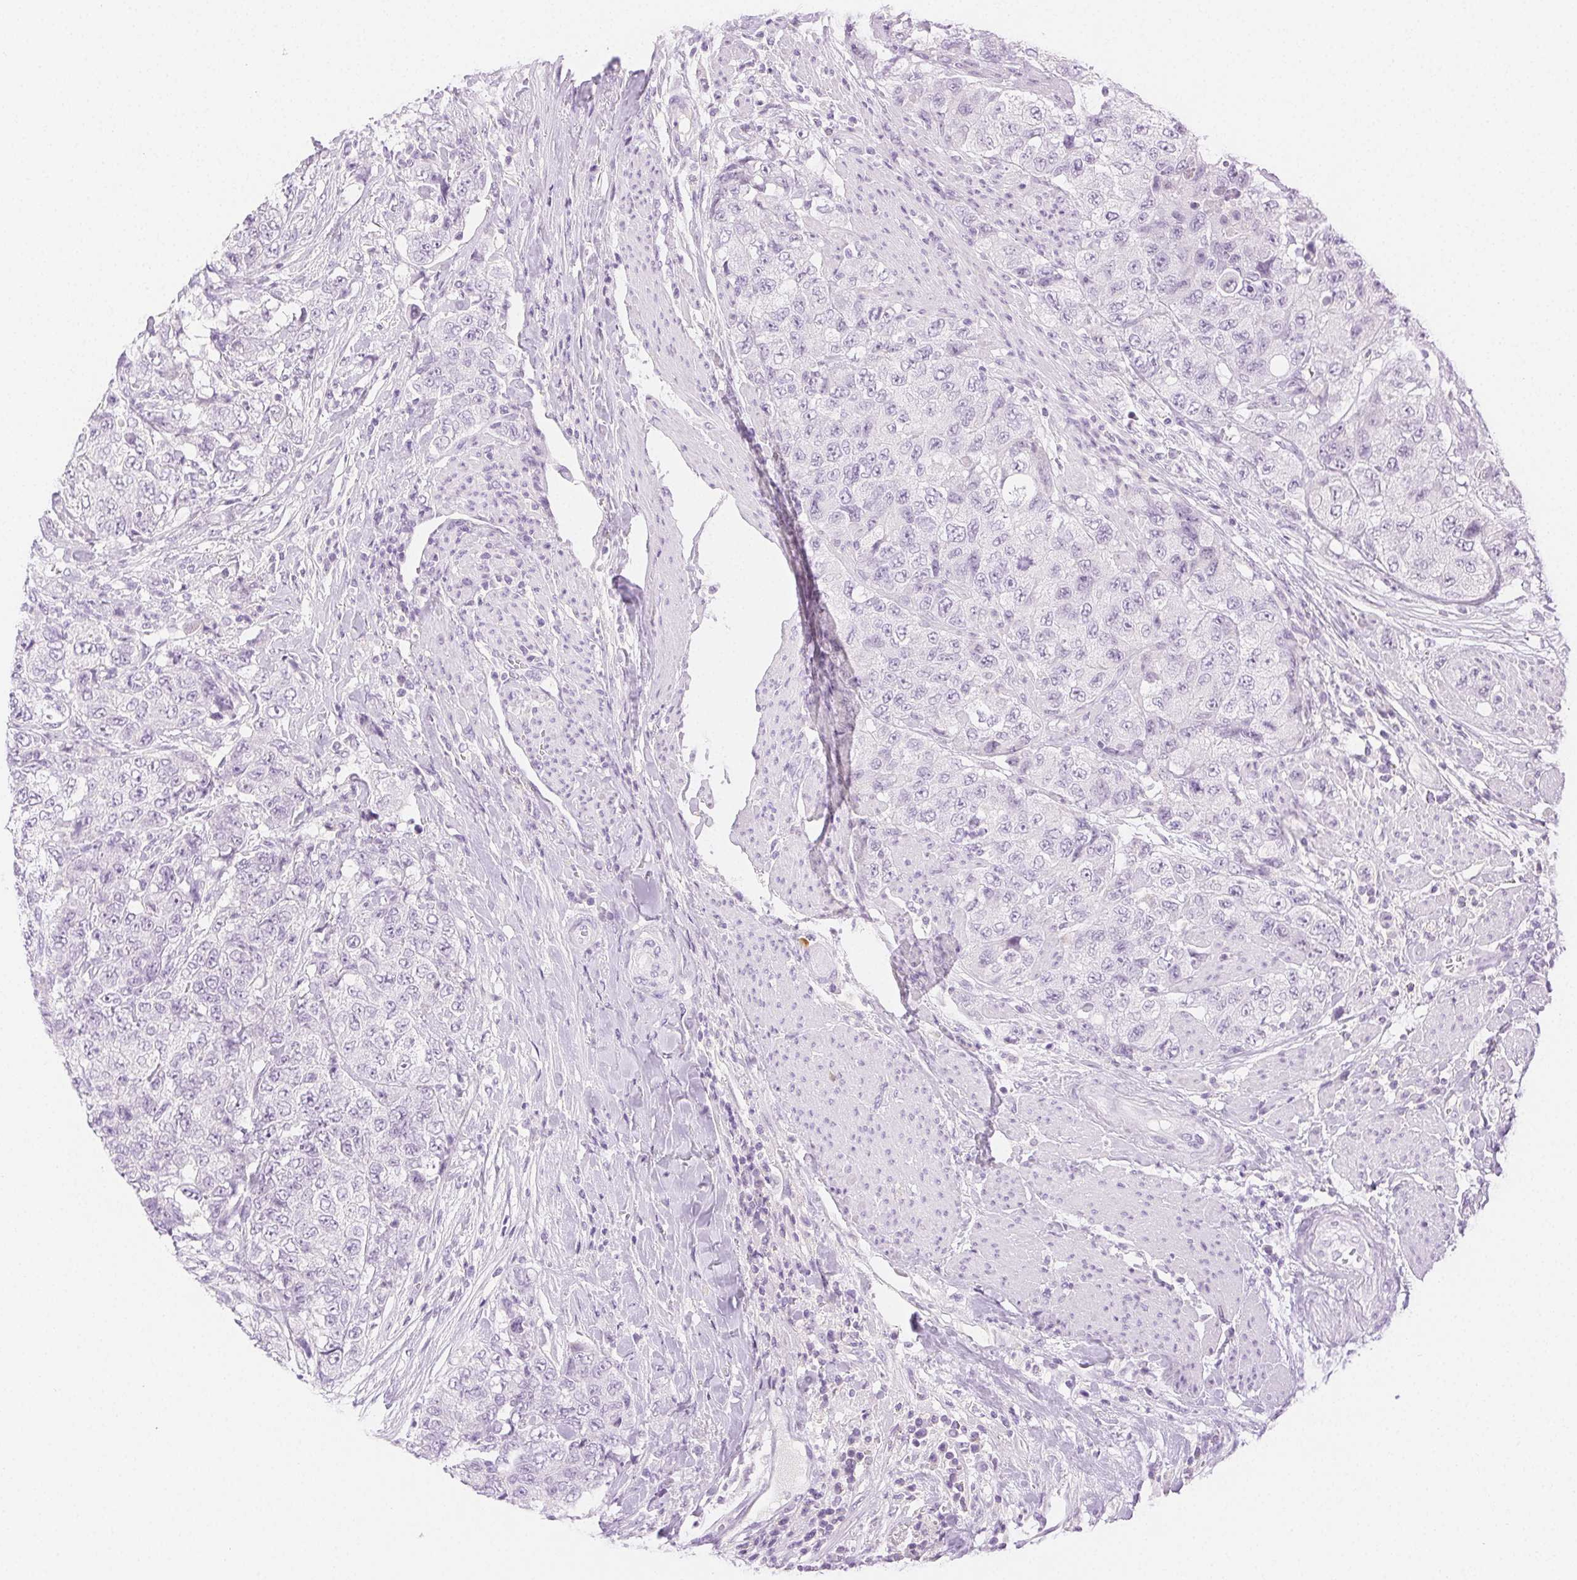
{"staining": {"intensity": "negative", "quantity": "none", "location": "none"}, "tissue": "urothelial cancer", "cell_type": "Tumor cells", "image_type": "cancer", "snomed": [{"axis": "morphology", "description": "Urothelial carcinoma, High grade"}, {"axis": "topography", "description": "Urinary bladder"}], "caption": "Immunohistochemistry (IHC) micrograph of neoplastic tissue: human urothelial cancer stained with DAB (3,3'-diaminobenzidine) reveals no significant protein positivity in tumor cells.", "gene": "SPACA4", "patient": {"sex": "female", "age": 78}}